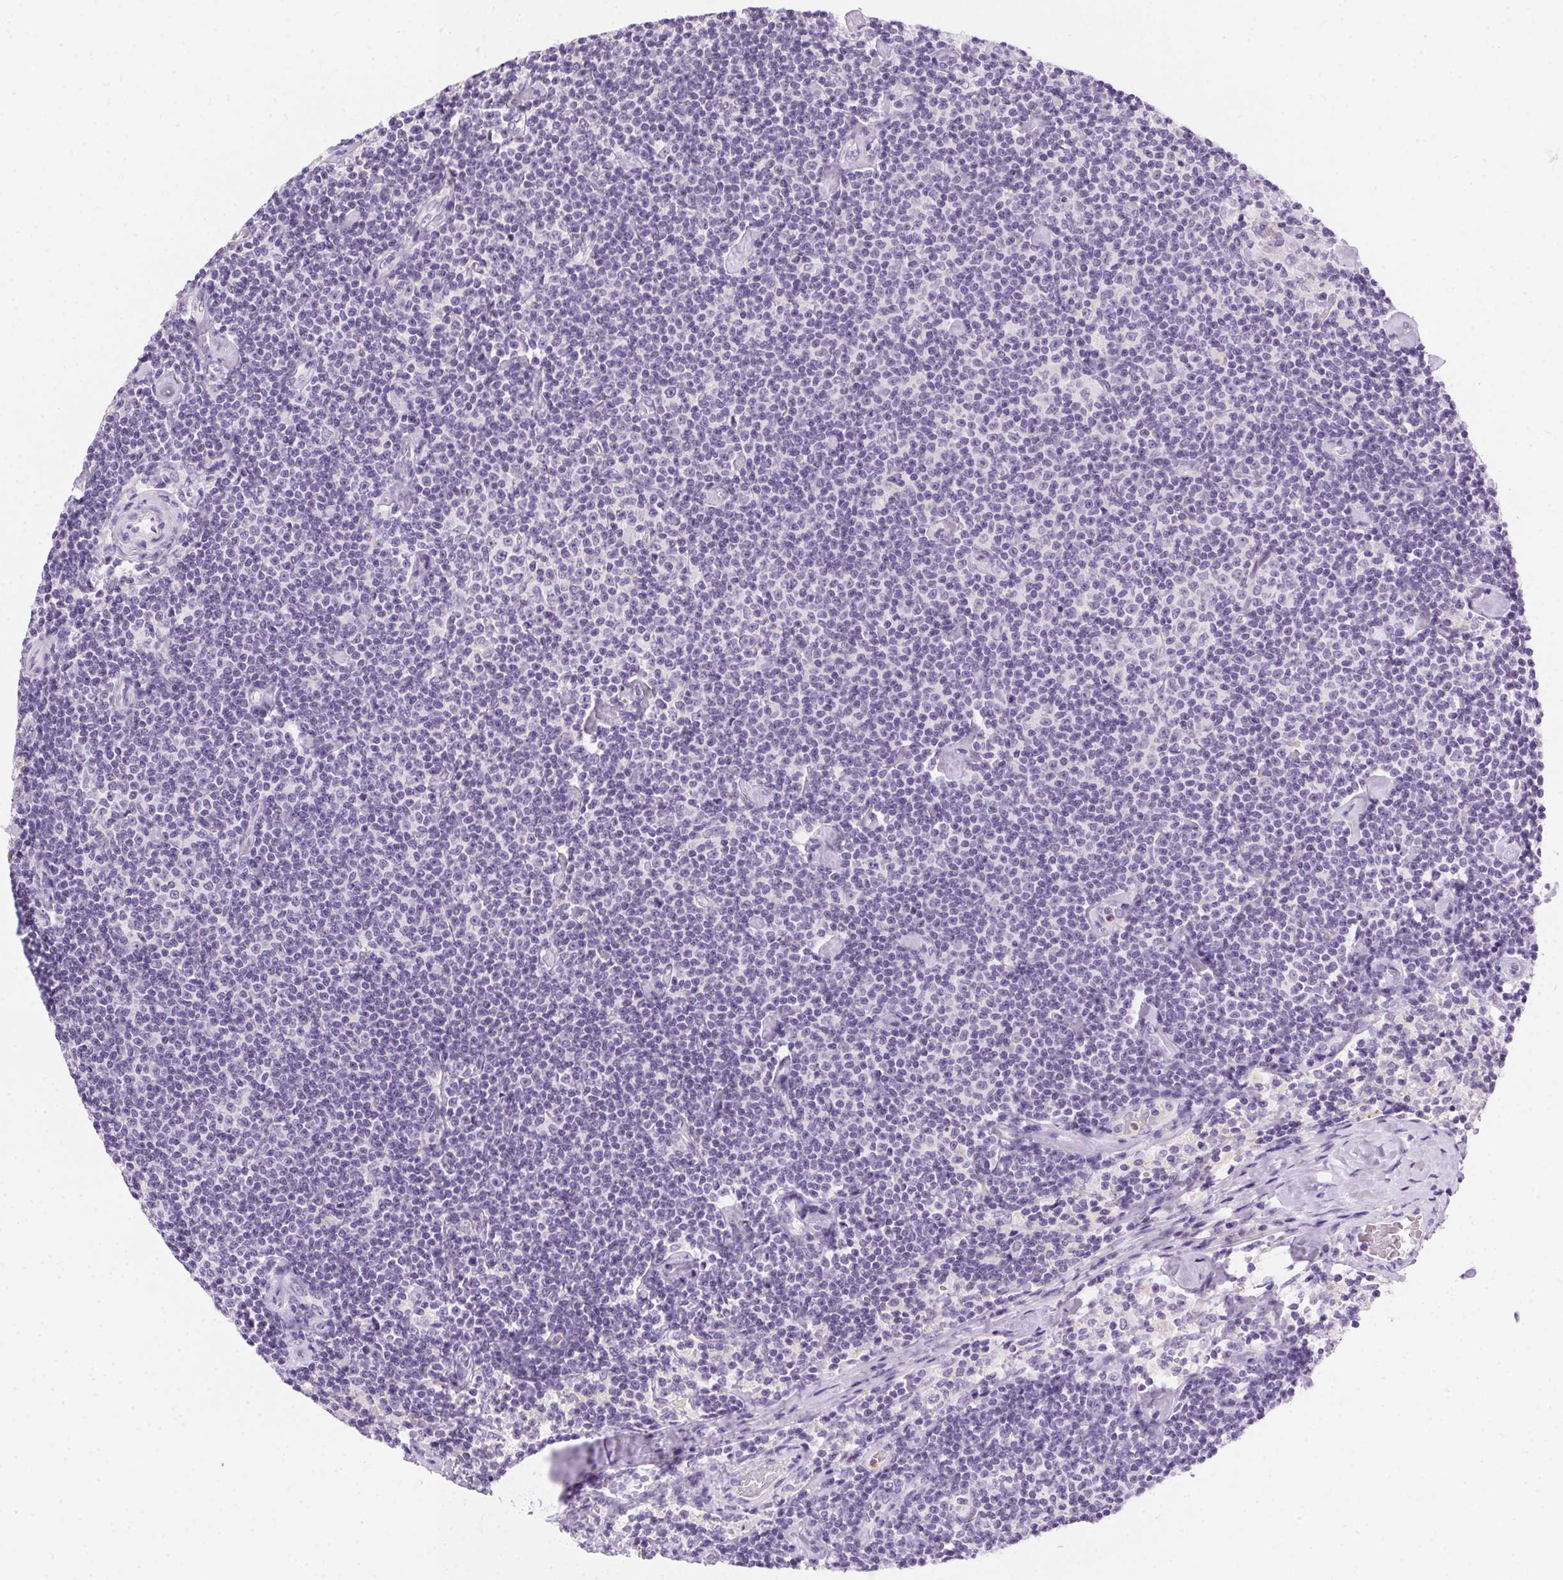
{"staining": {"intensity": "negative", "quantity": "none", "location": "none"}, "tissue": "lymphoma", "cell_type": "Tumor cells", "image_type": "cancer", "snomed": [{"axis": "morphology", "description": "Malignant lymphoma, non-Hodgkin's type, Low grade"}, {"axis": "topography", "description": "Lymph node"}], "caption": "Immunohistochemistry (IHC) image of neoplastic tissue: malignant lymphoma, non-Hodgkin's type (low-grade) stained with DAB (3,3'-diaminobenzidine) demonstrates no significant protein positivity in tumor cells.", "gene": "SSTR4", "patient": {"sex": "male", "age": 81}}